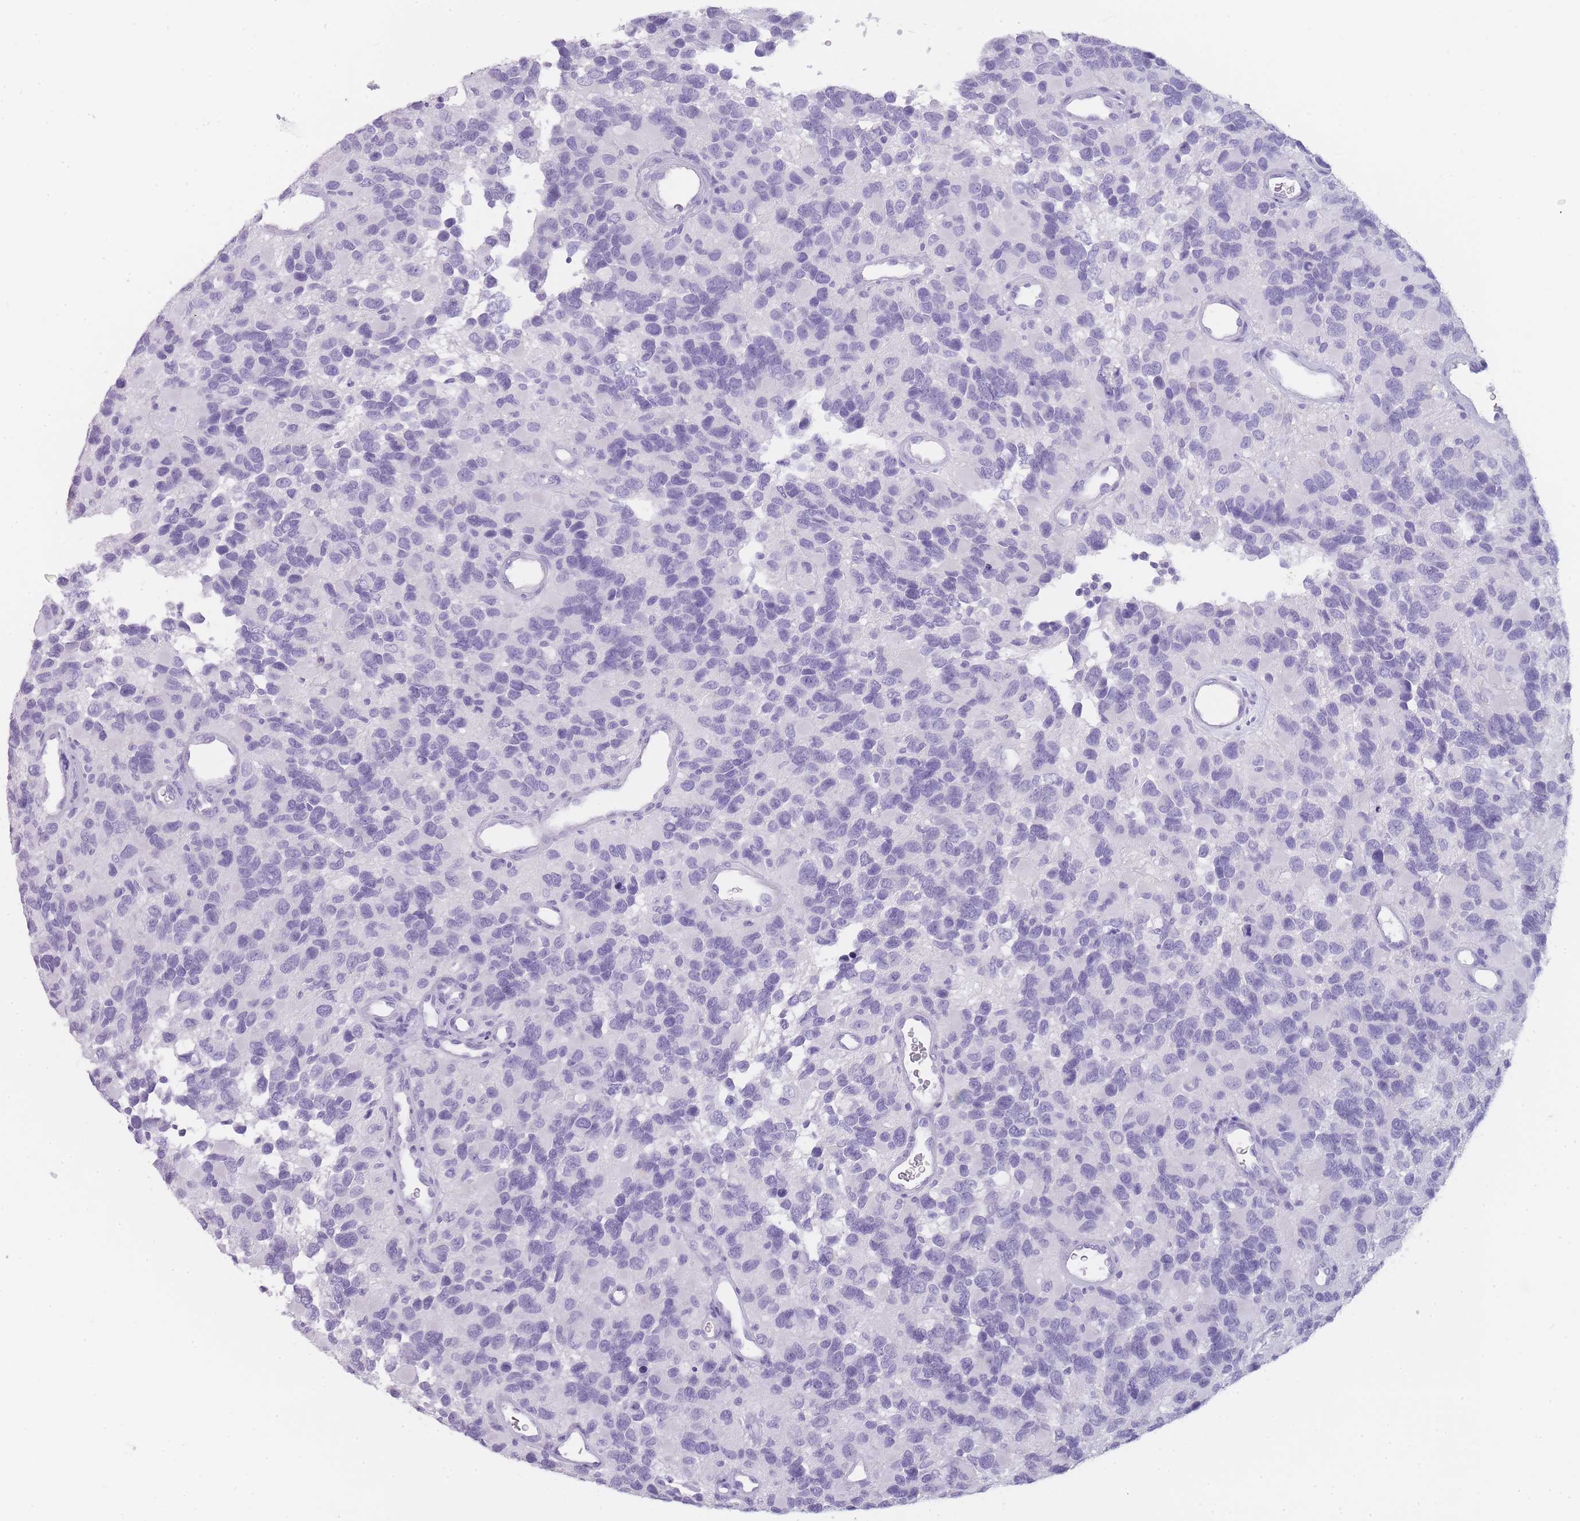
{"staining": {"intensity": "negative", "quantity": "none", "location": "none"}, "tissue": "glioma", "cell_type": "Tumor cells", "image_type": "cancer", "snomed": [{"axis": "morphology", "description": "Glioma, malignant, High grade"}, {"axis": "topography", "description": "Brain"}], "caption": "This is an immunohistochemistry histopathology image of human glioma. There is no staining in tumor cells.", "gene": "TCP11", "patient": {"sex": "male", "age": 77}}